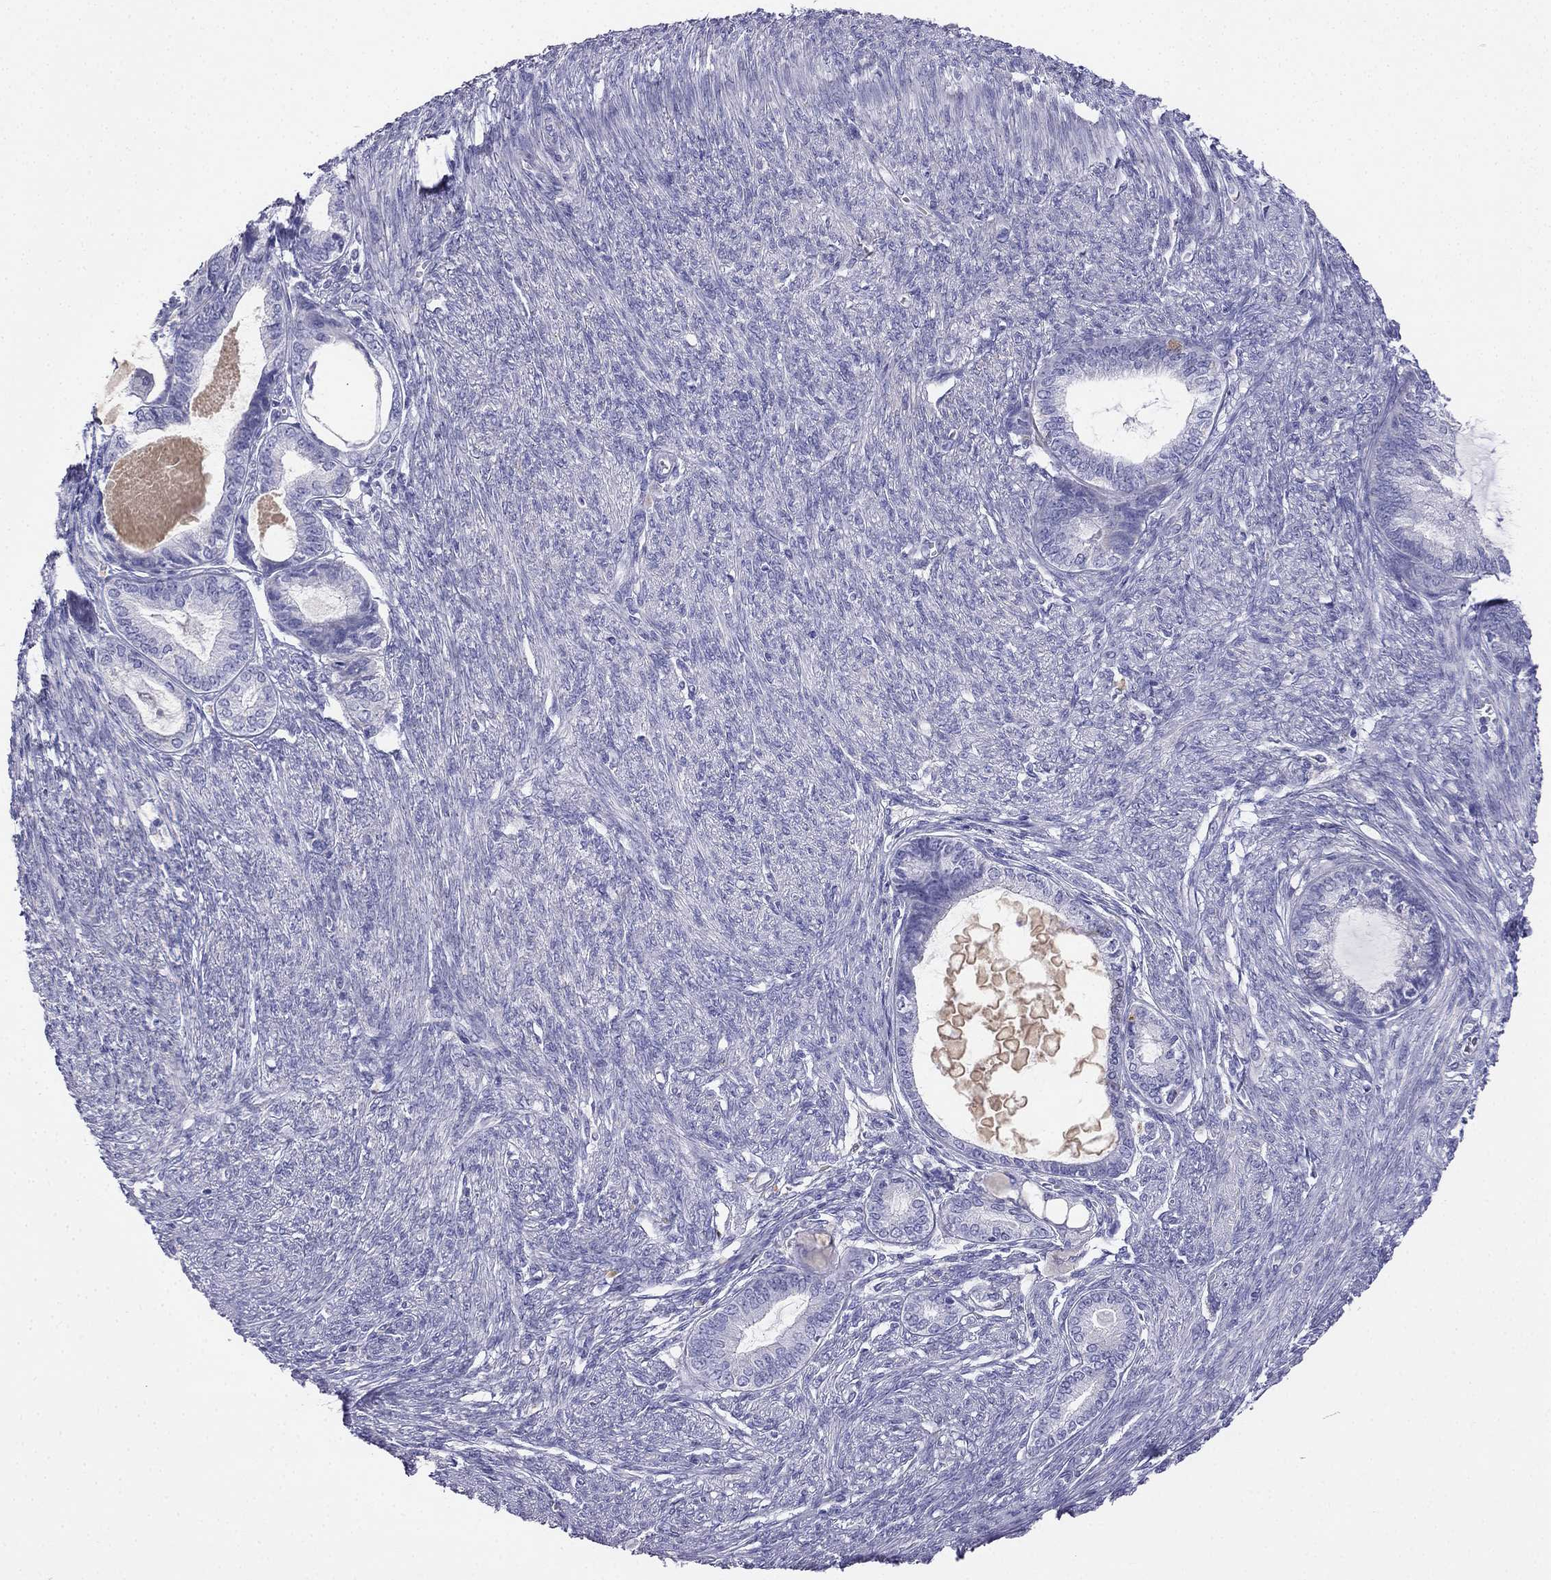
{"staining": {"intensity": "negative", "quantity": "none", "location": "none"}, "tissue": "endometrial cancer", "cell_type": "Tumor cells", "image_type": "cancer", "snomed": [{"axis": "morphology", "description": "Adenocarcinoma, NOS"}, {"axis": "topography", "description": "Endometrium"}], "caption": "This is an immunohistochemistry (IHC) image of human endometrial cancer. There is no staining in tumor cells.", "gene": "ALOXE3", "patient": {"sex": "female", "age": 86}}